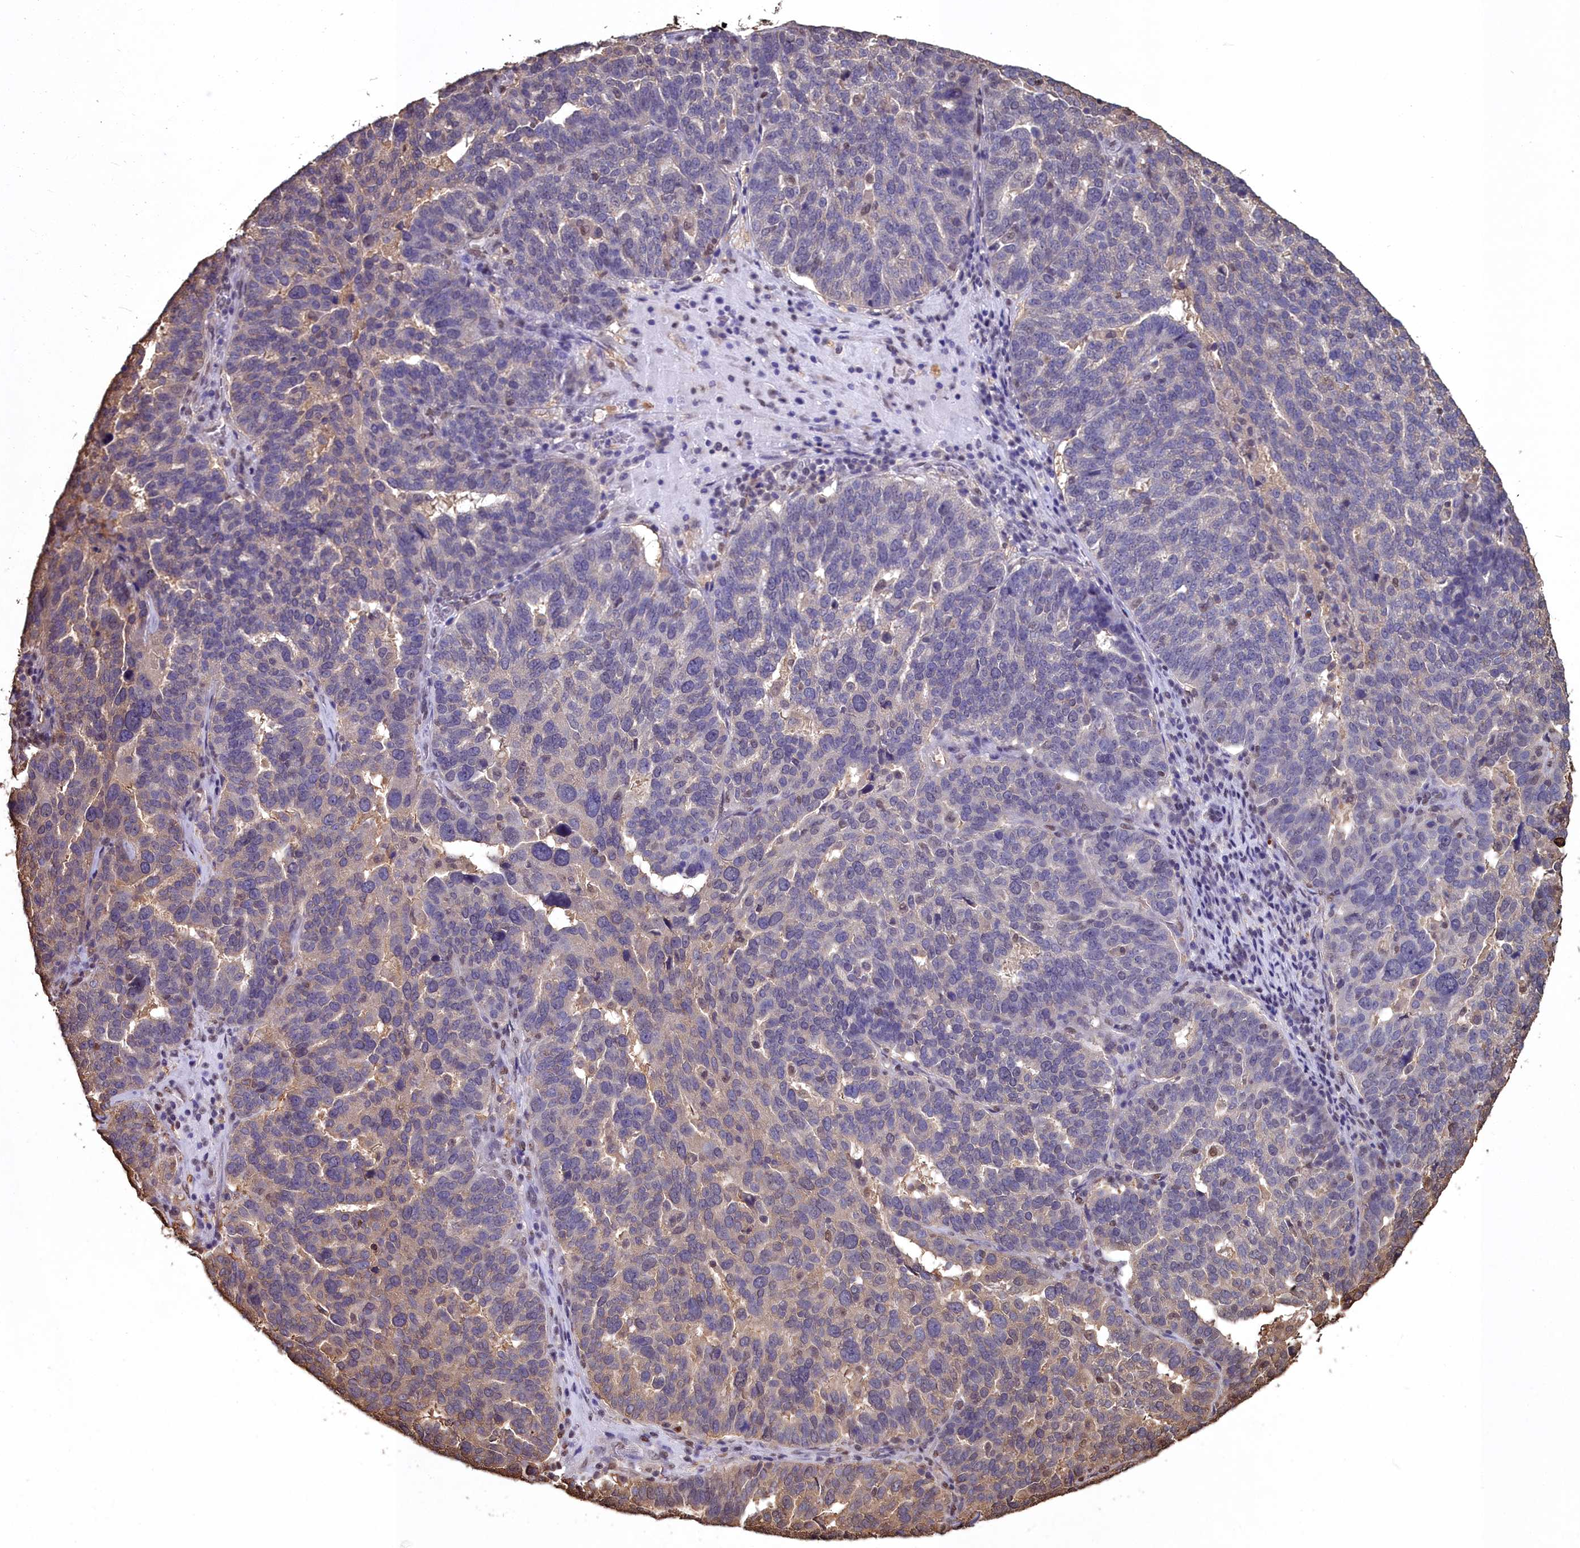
{"staining": {"intensity": "weak", "quantity": "<25%", "location": "cytoplasmic/membranous"}, "tissue": "ovarian cancer", "cell_type": "Tumor cells", "image_type": "cancer", "snomed": [{"axis": "morphology", "description": "Cystadenocarcinoma, serous, NOS"}, {"axis": "topography", "description": "Ovary"}], "caption": "Immunohistochemistry (IHC) of ovarian cancer shows no expression in tumor cells.", "gene": "GAPDH", "patient": {"sex": "female", "age": 59}}